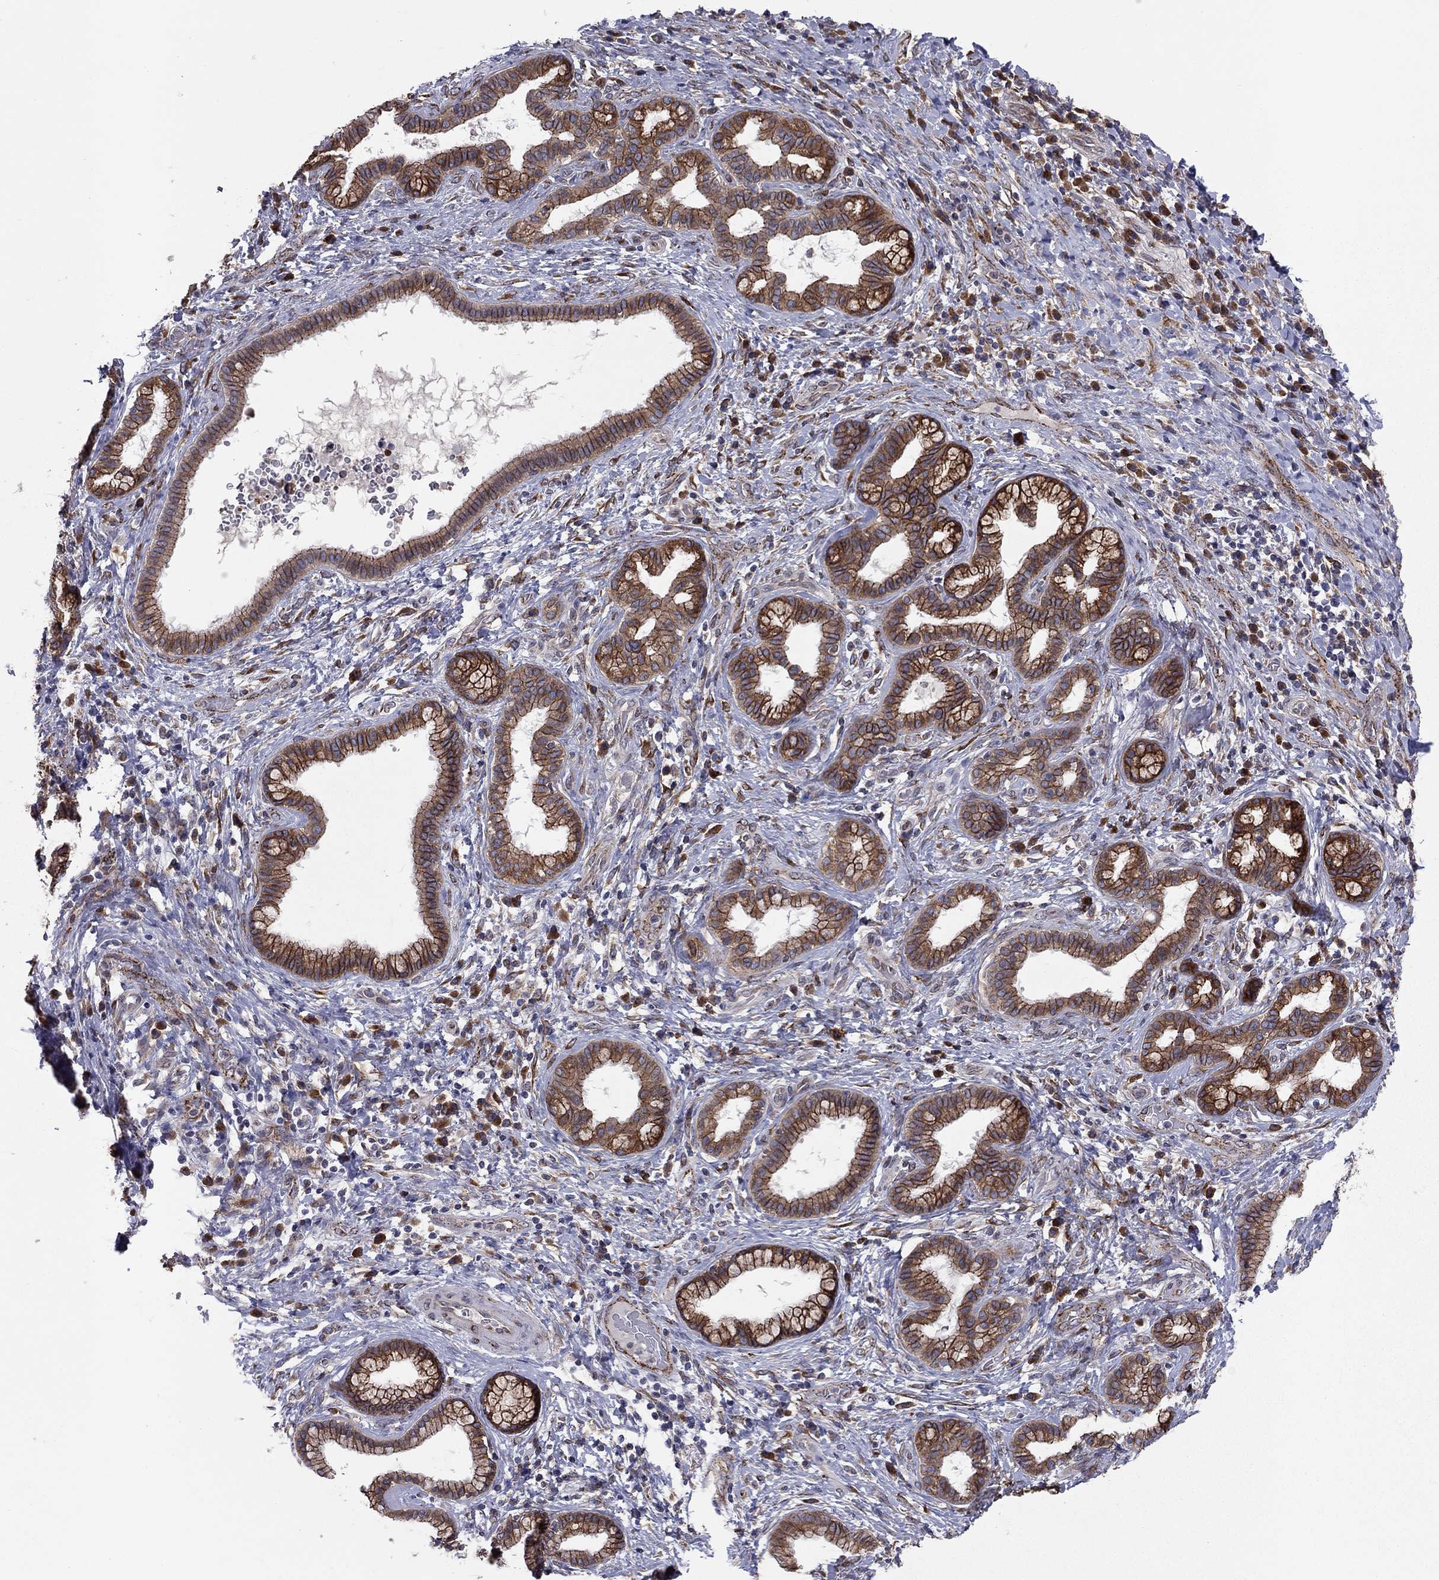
{"staining": {"intensity": "strong", "quantity": ">75%", "location": "cytoplasmic/membranous"}, "tissue": "liver cancer", "cell_type": "Tumor cells", "image_type": "cancer", "snomed": [{"axis": "morphology", "description": "Cholangiocarcinoma"}, {"axis": "topography", "description": "Liver"}], "caption": "IHC (DAB (3,3'-diaminobenzidine)) staining of human liver cancer (cholangiocarcinoma) exhibits strong cytoplasmic/membranous protein positivity in about >75% of tumor cells.", "gene": "YIF1A", "patient": {"sex": "female", "age": 73}}